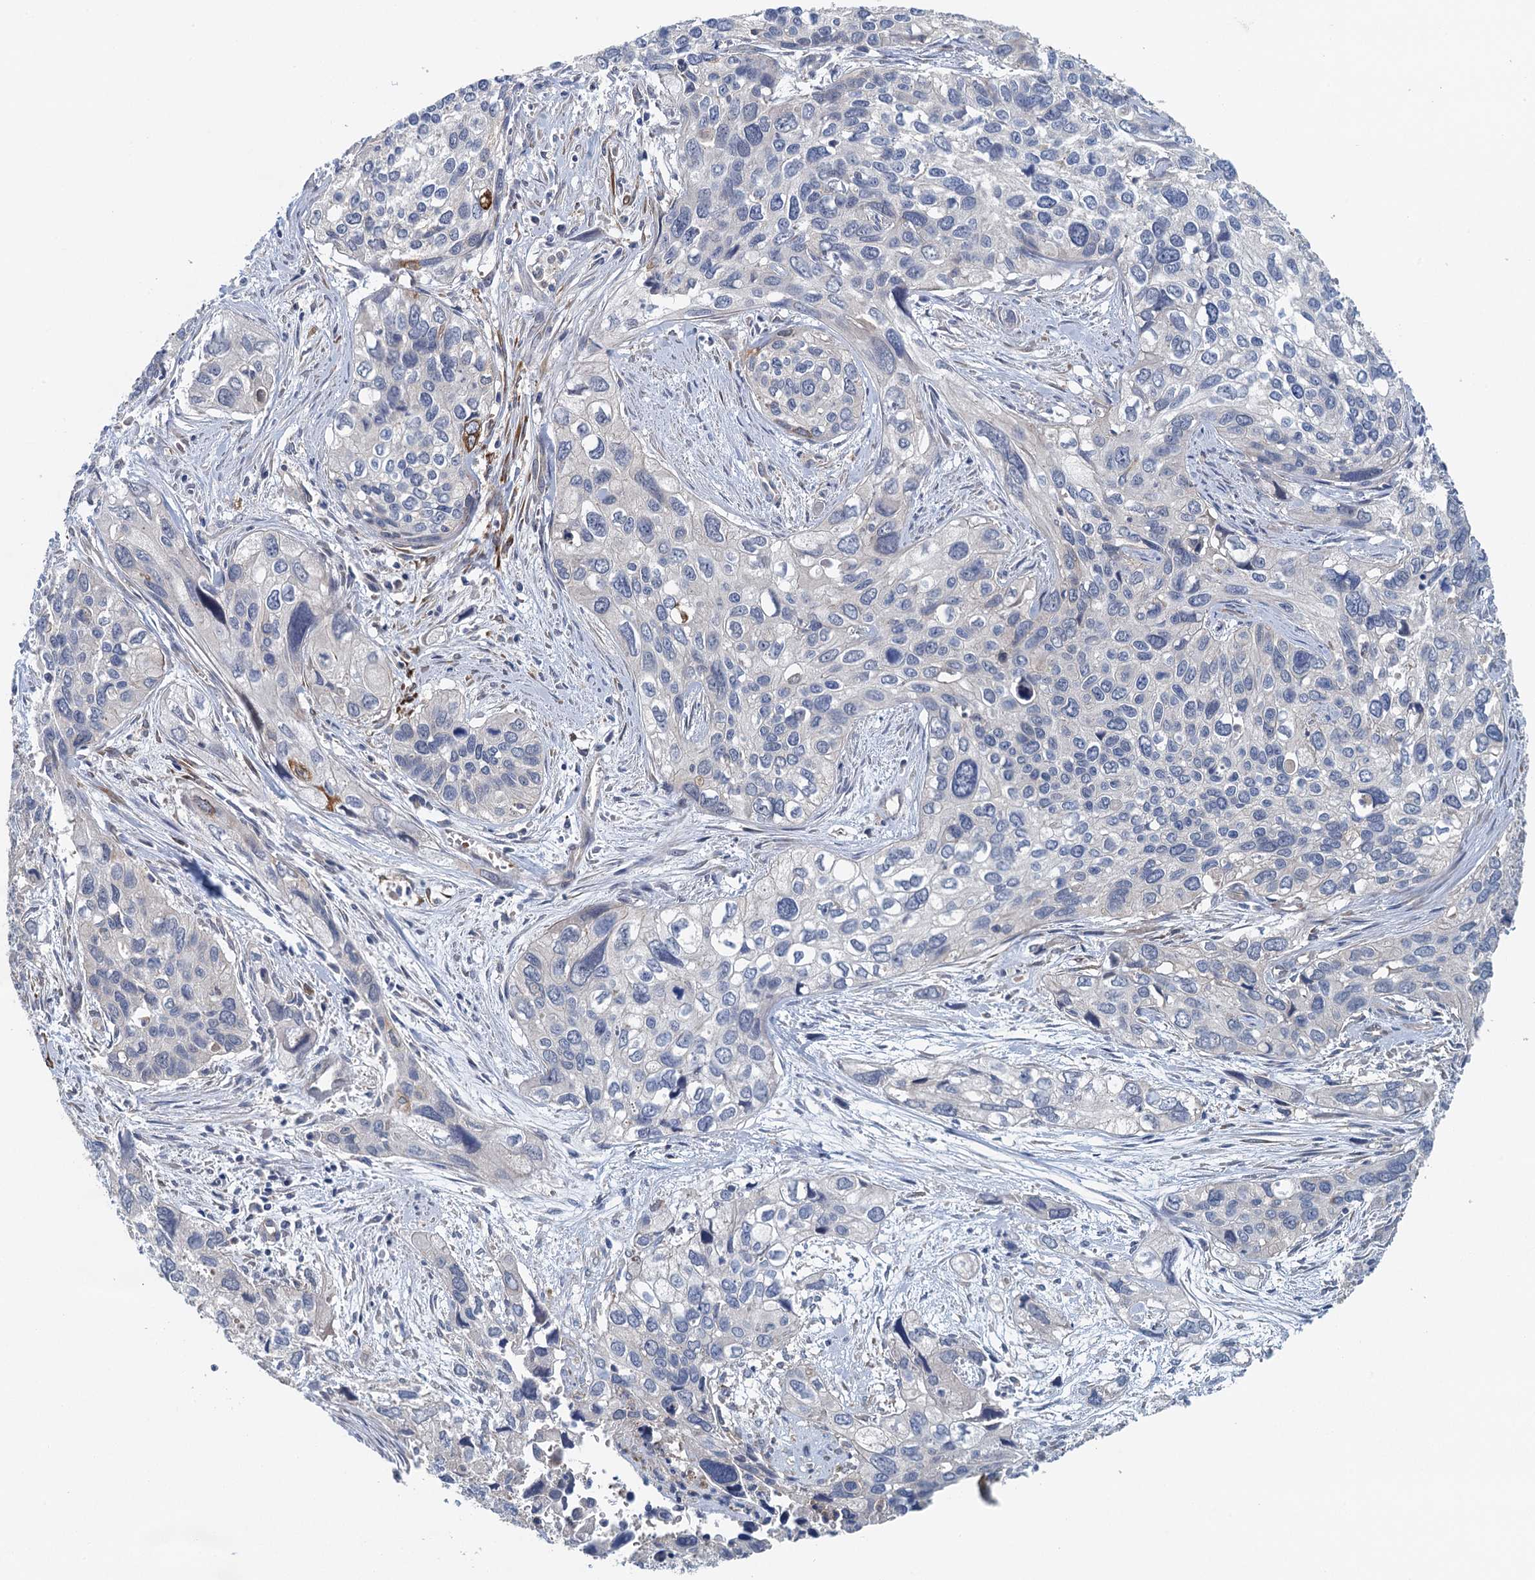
{"staining": {"intensity": "strong", "quantity": "<25%", "location": "cytoplasmic/membranous"}, "tissue": "cervical cancer", "cell_type": "Tumor cells", "image_type": "cancer", "snomed": [{"axis": "morphology", "description": "Squamous cell carcinoma, NOS"}, {"axis": "topography", "description": "Cervix"}], "caption": "DAB immunohistochemical staining of squamous cell carcinoma (cervical) exhibits strong cytoplasmic/membranous protein positivity in approximately <25% of tumor cells.", "gene": "RSAD2", "patient": {"sex": "female", "age": 55}}